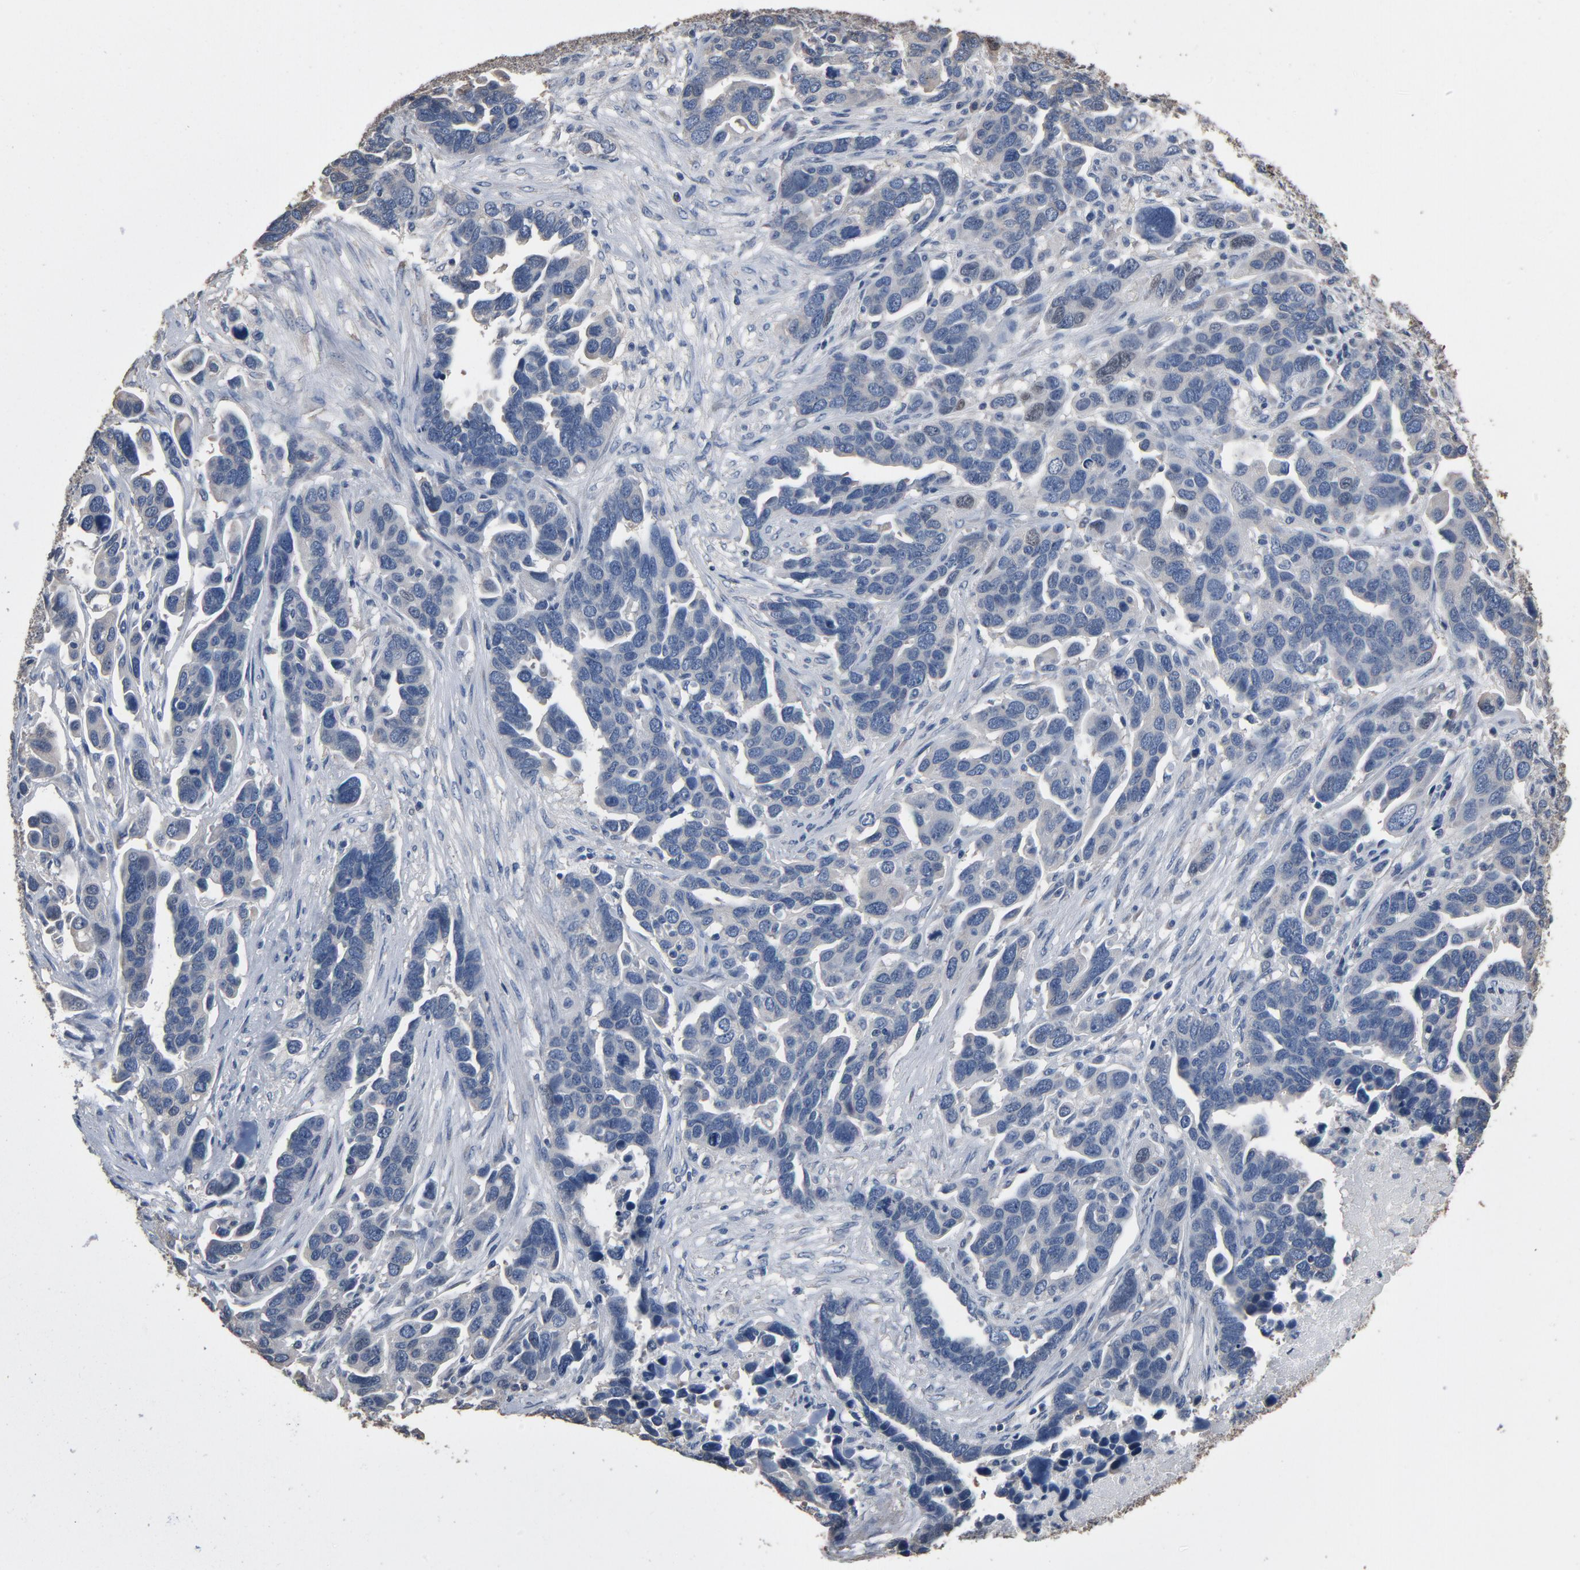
{"staining": {"intensity": "weak", "quantity": "<25%", "location": "nuclear"}, "tissue": "ovarian cancer", "cell_type": "Tumor cells", "image_type": "cancer", "snomed": [{"axis": "morphology", "description": "Cystadenocarcinoma, serous, NOS"}, {"axis": "topography", "description": "Ovary"}], "caption": "Ovarian cancer (serous cystadenocarcinoma) was stained to show a protein in brown. There is no significant staining in tumor cells.", "gene": "SOX6", "patient": {"sex": "female", "age": 54}}